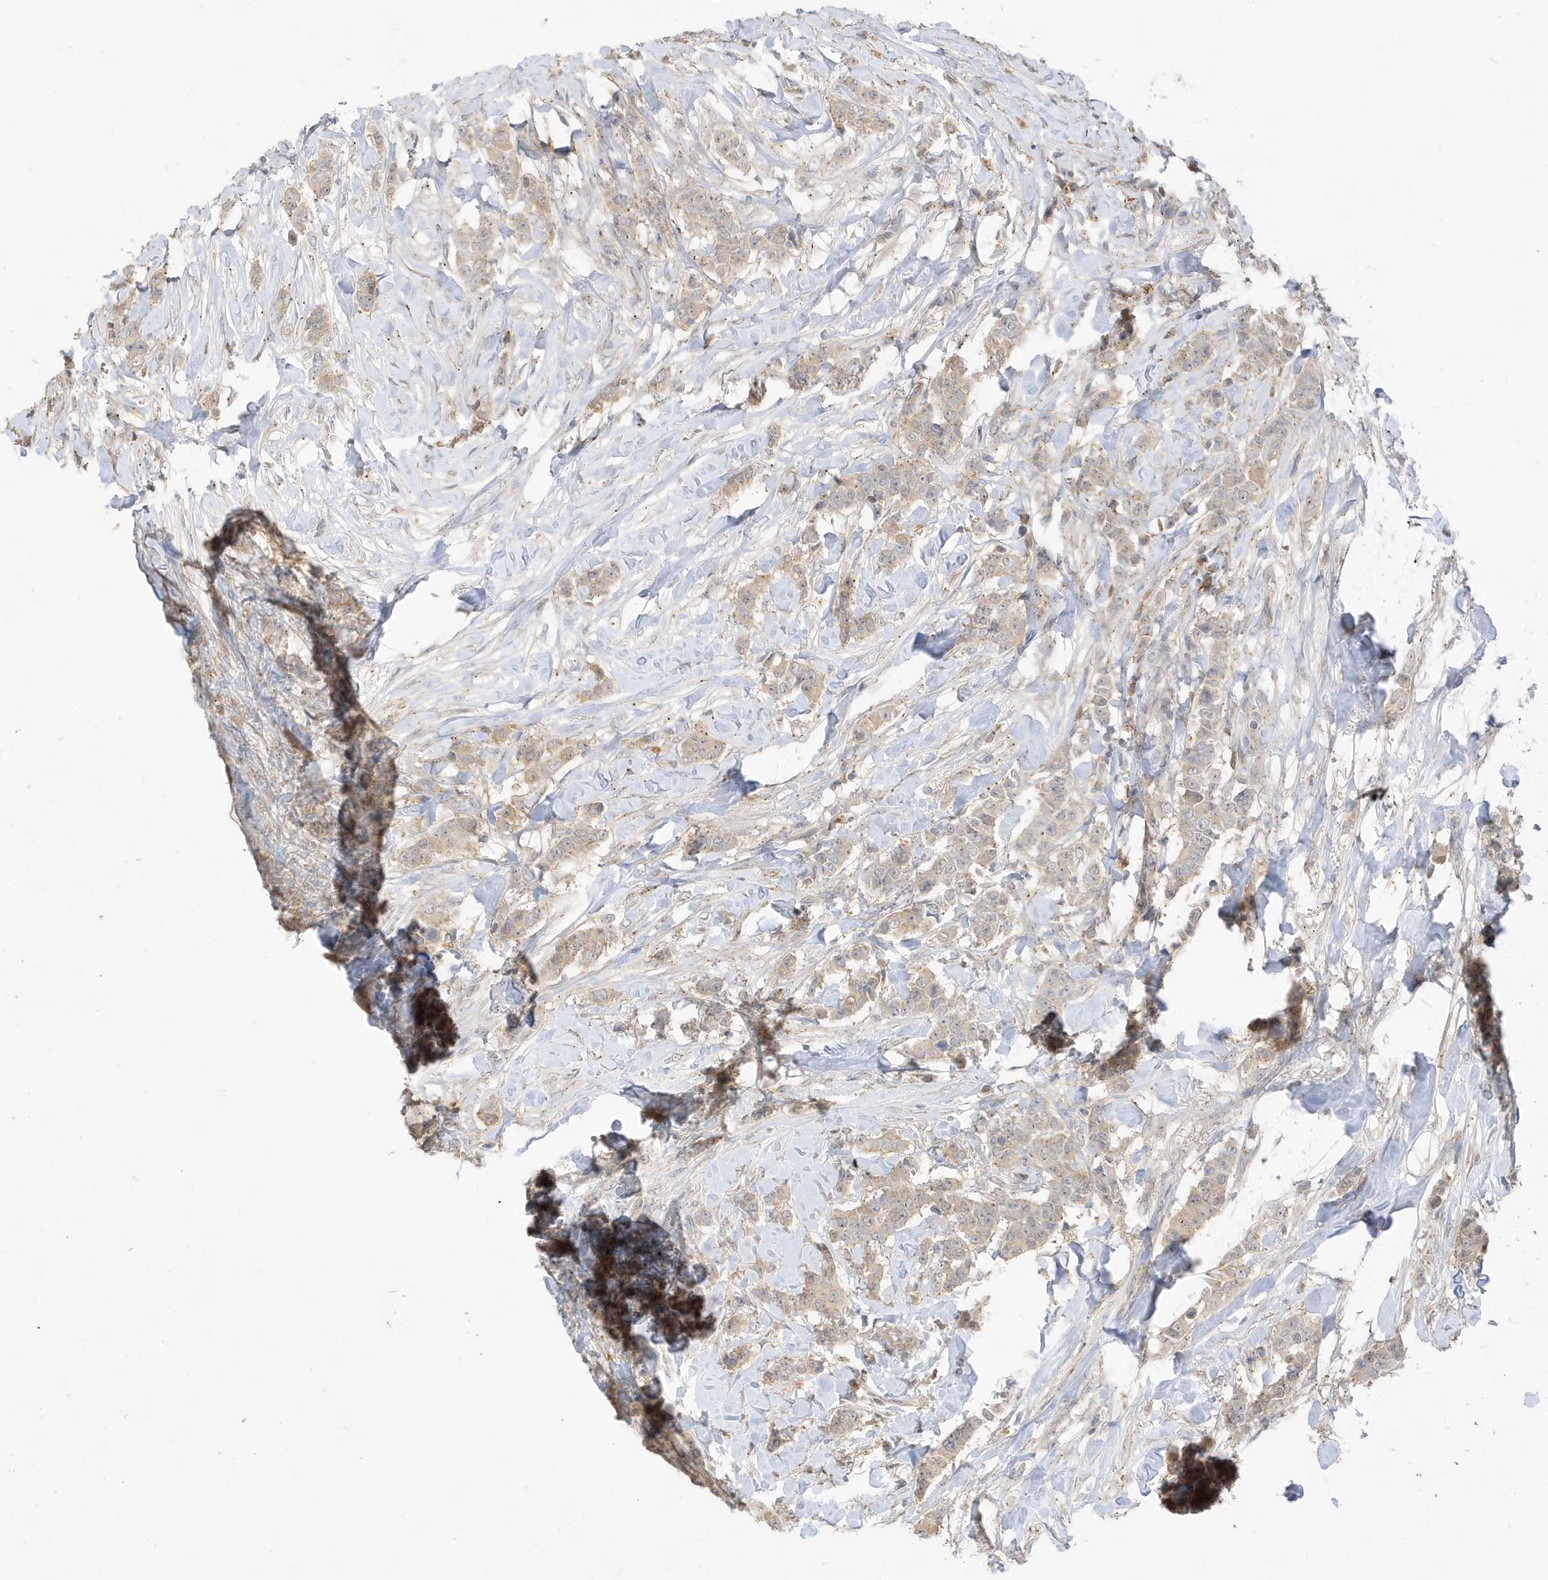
{"staining": {"intensity": "weak", "quantity": "25%-75%", "location": "cytoplasmic/membranous"}, "tissue": "breast cancer", "cell_type": "Tumor cells", "image_type": "cancer", "snomed": [{"axis": "morphology", "description": "Duct carcinoma"}, {"axis": "topography", "description": "Breast"}], "caption": "This is an image of immunohistochemistry staining of breast cancer (intraductal carcinoma), which shows weak positivity in the cytoplasmic/membranous of tumor cells.", "gene": "TAB3", "patient": {"sex": "female", "age": 40}}